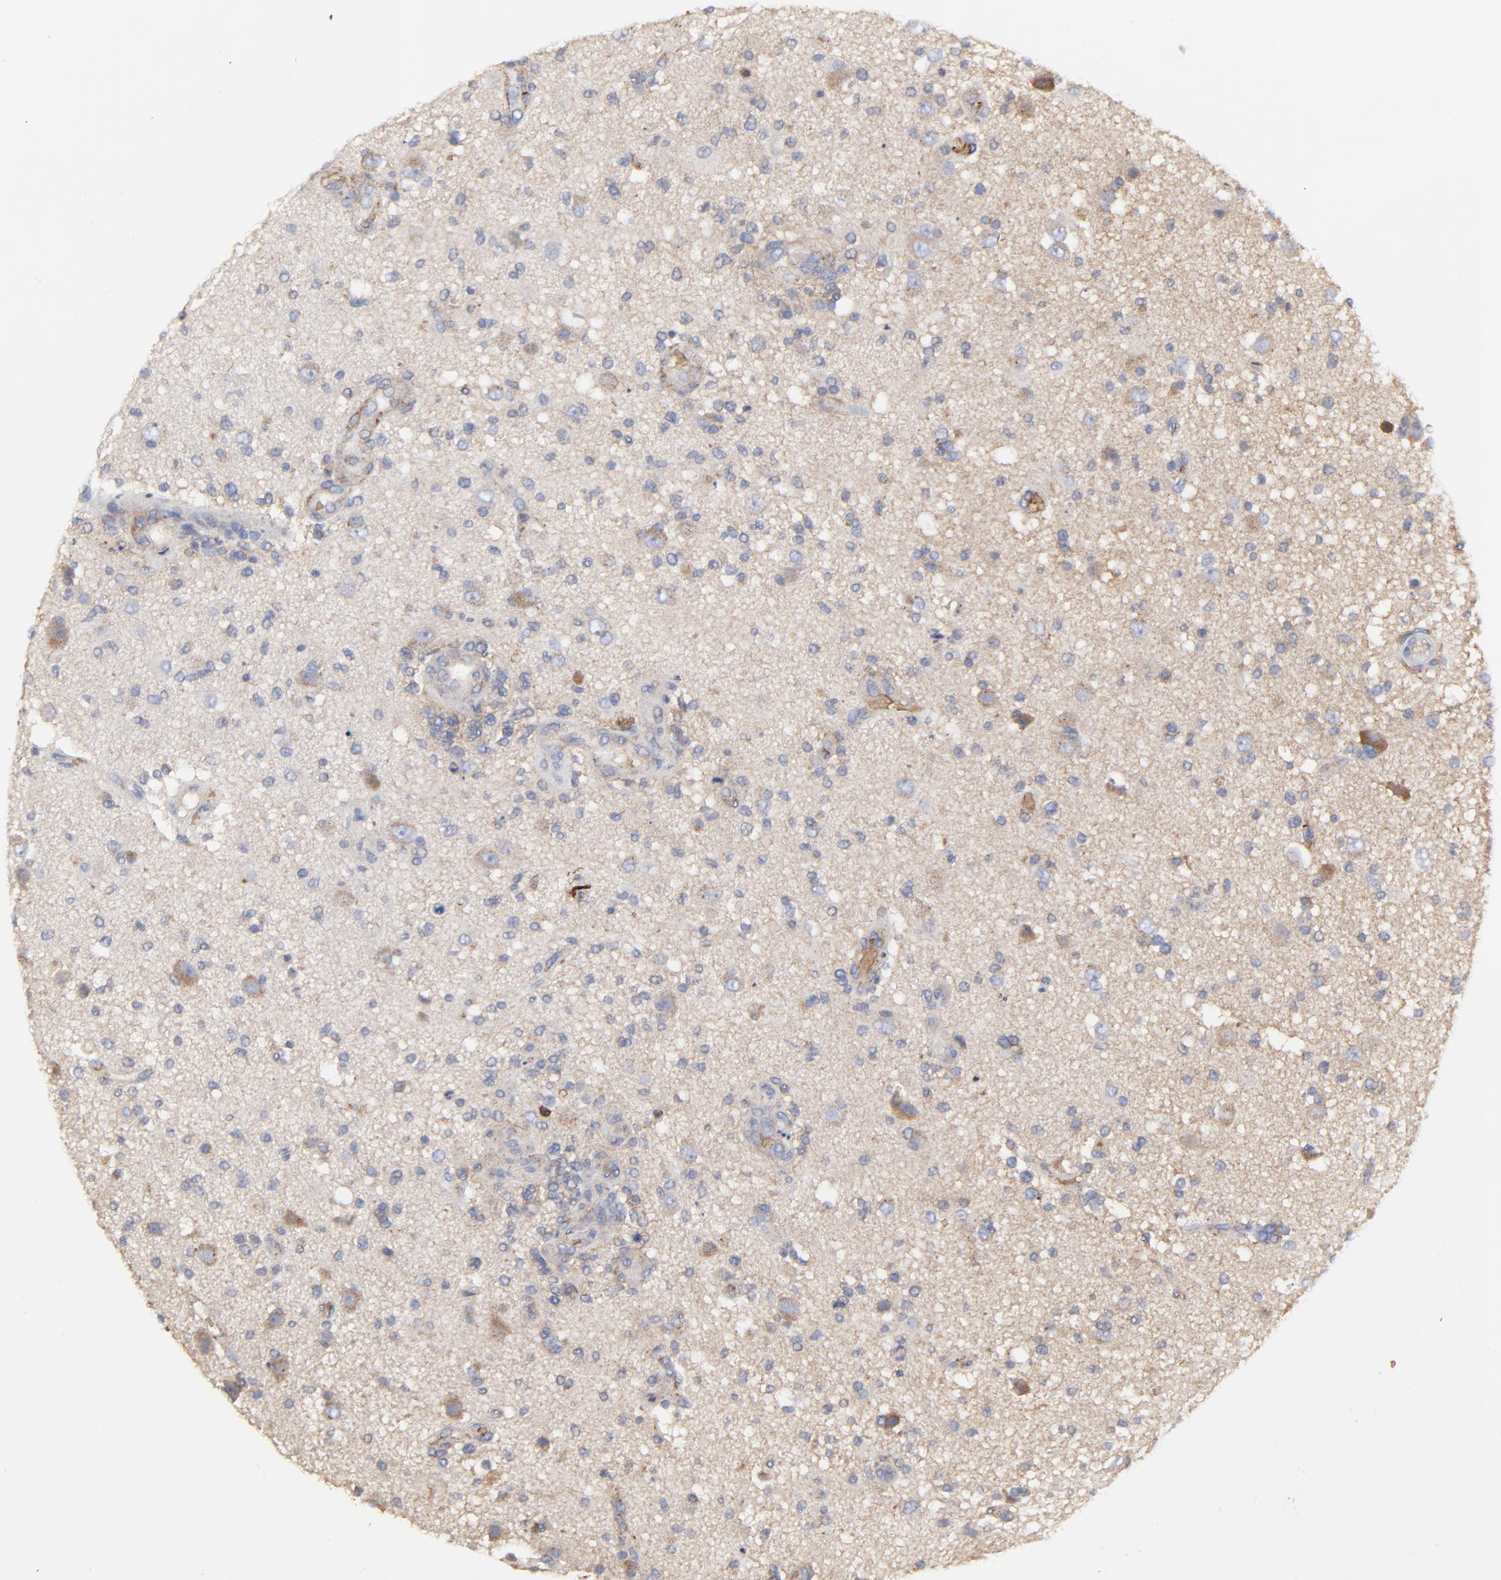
{"staining": {"intensity": "negative", "quantity": "none", "location": "none"}, "tissue": "glioma", "cell_type": "Tumor cells", "image_type": "cancer", "snomed": [{"axis": "morphology", "description": "Normal tissue, NOS"}, {"axis": "morphology", "description": "Glioma, malignant, High grade"}, {"axis": "topography", "description": "Cerebral cortex"}], "caption": "Human high-grade glioma (malignant) stained for a protein using immunohistochemistry (IHC) exhibits no staining in tumor cells.", "gene": "PAG1", "patient": {"sex": "male", "age": 75}}